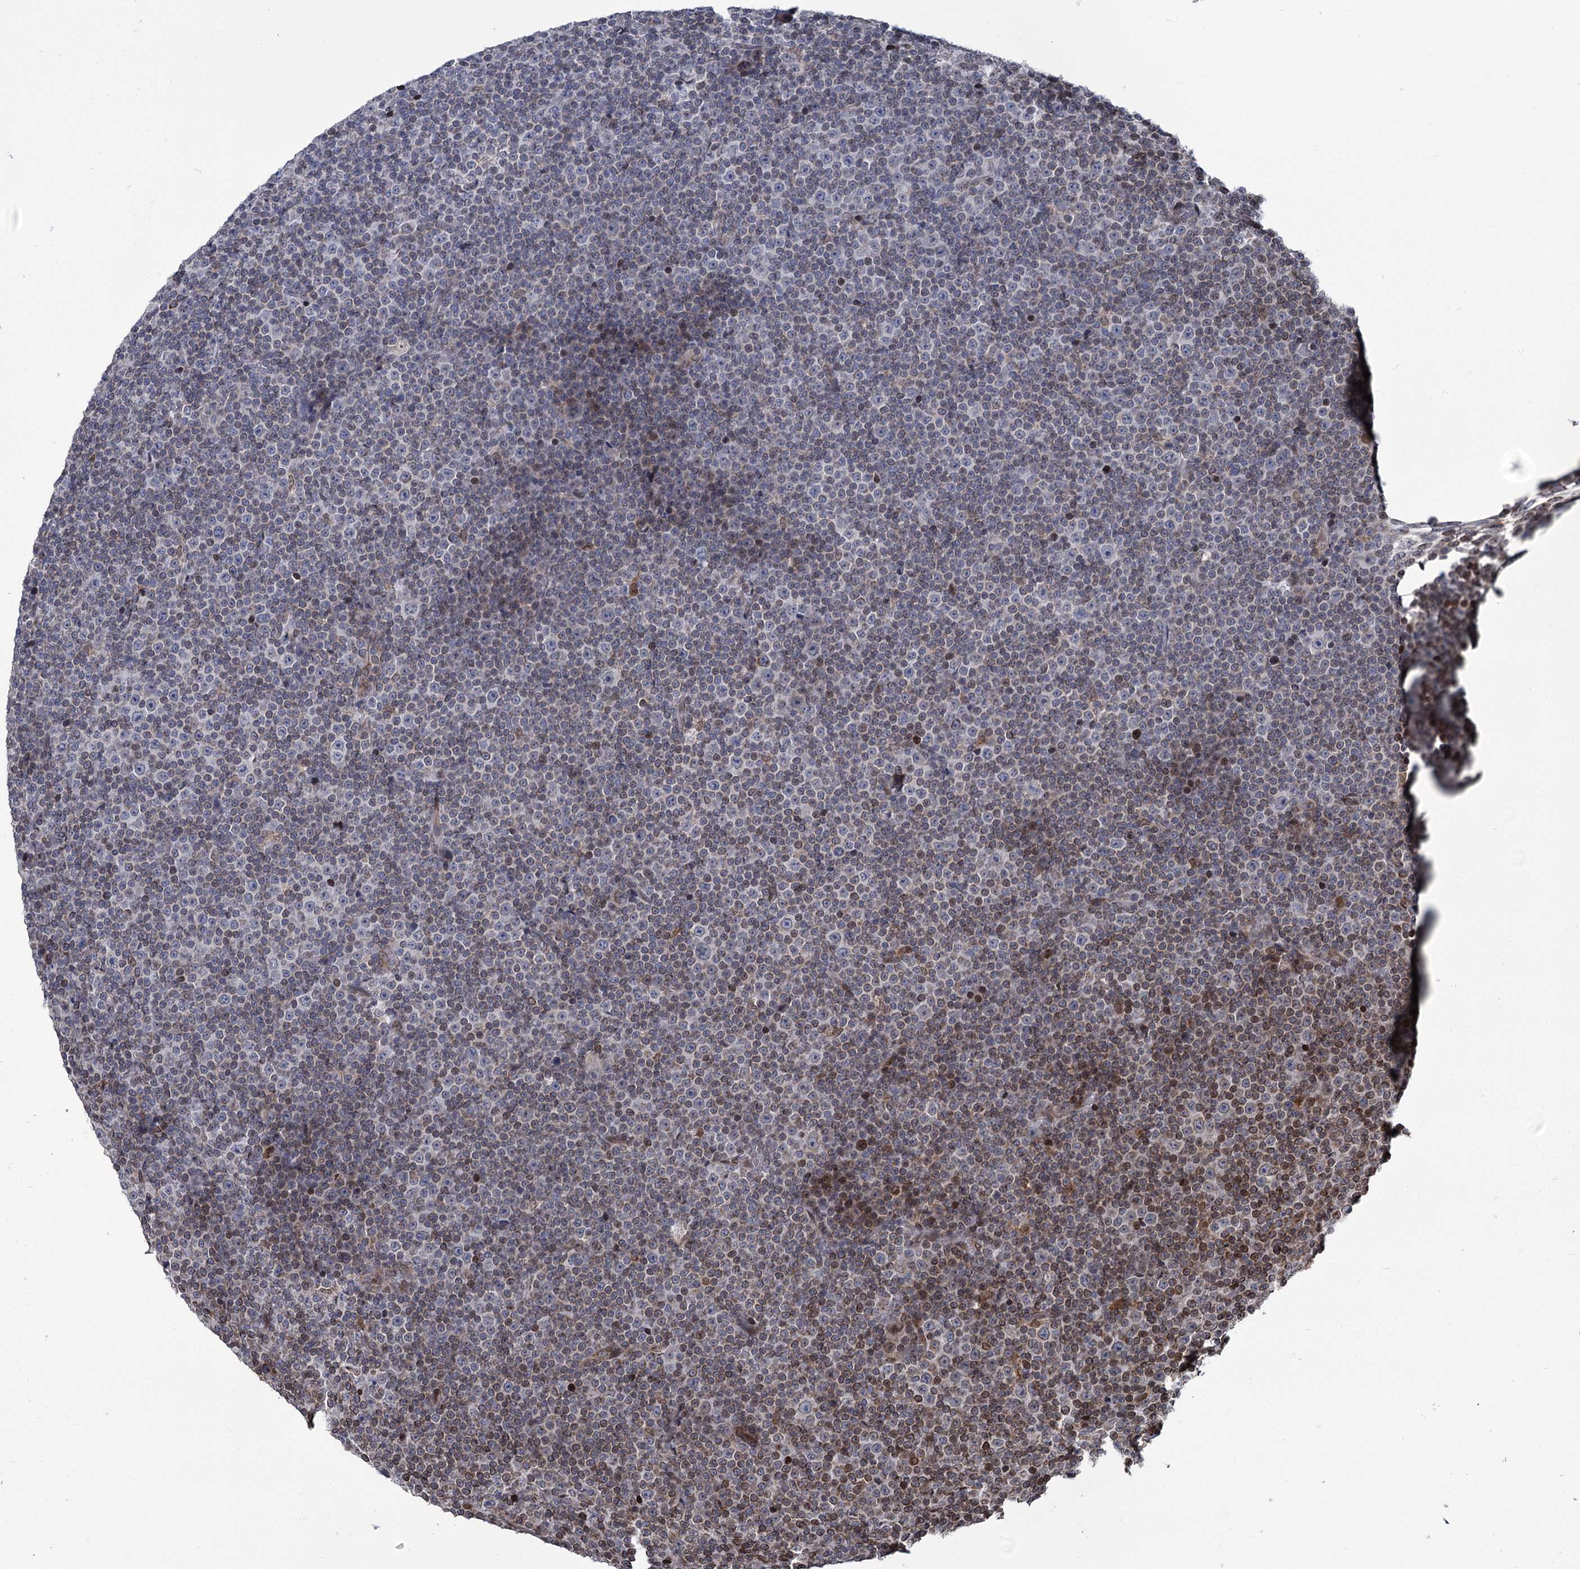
{"staining": {"intensity": "weak", "quantity": "<25%", "location": "cytoplasmic/membranous"}, "tissue": "lymphoma", "cell_type": "Tumor cells", "image_type": "cancer", "snomed": [{"axis": "morphology", "description": "Malignant lymphoma, non-Hodgkin's type, Low grade"}, {"axis": "topography", "description": "Lymph node"}], "caption": "A high-resolution micrograph shows immunohistochemistry (IHC) staining of lymphoma, which shows no significant expression in tumor cells. (DAB (3,3'-diaminobenzidine) IHC, high magnification).", "gene": "CFAP46", "patient": {"sex": "female", "age": 67}}